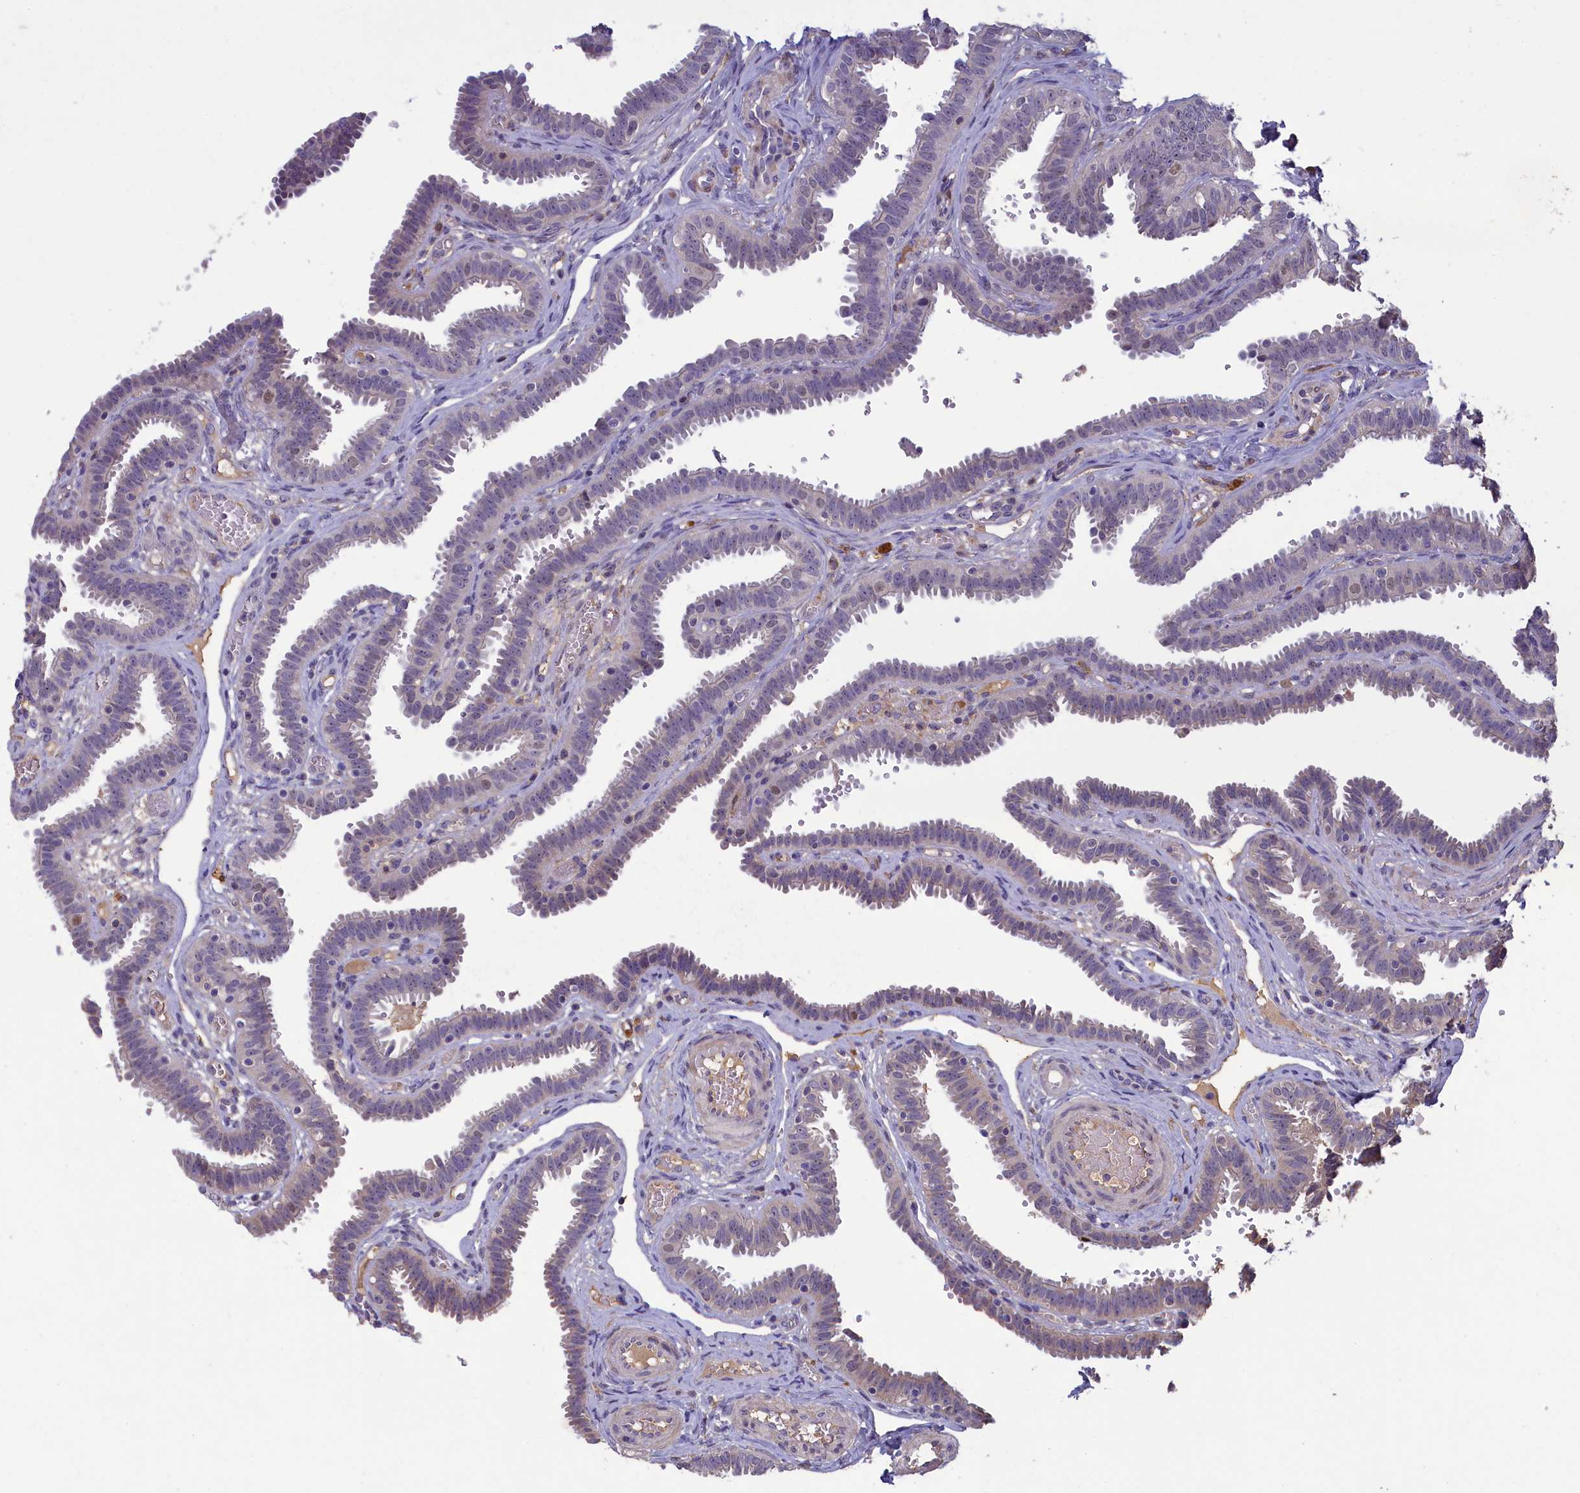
{"staining": {"intensity": "negative", "quantity": "none", "location": "none"}, "tissue": "fallopian tube", "cell_type": "Glandular cells", "image_type": "normal", "snomed": [{"axis": "morphology", "description": "Normal tissue, NOS"}, {"axis": "topography", "description": "Fallopian tube"}], "caption": "Glandular cells show no significant positivity in normal fallopian tube.", "gene": "ATF7IP2", "patient": {"sex": "female", "age": 37}}